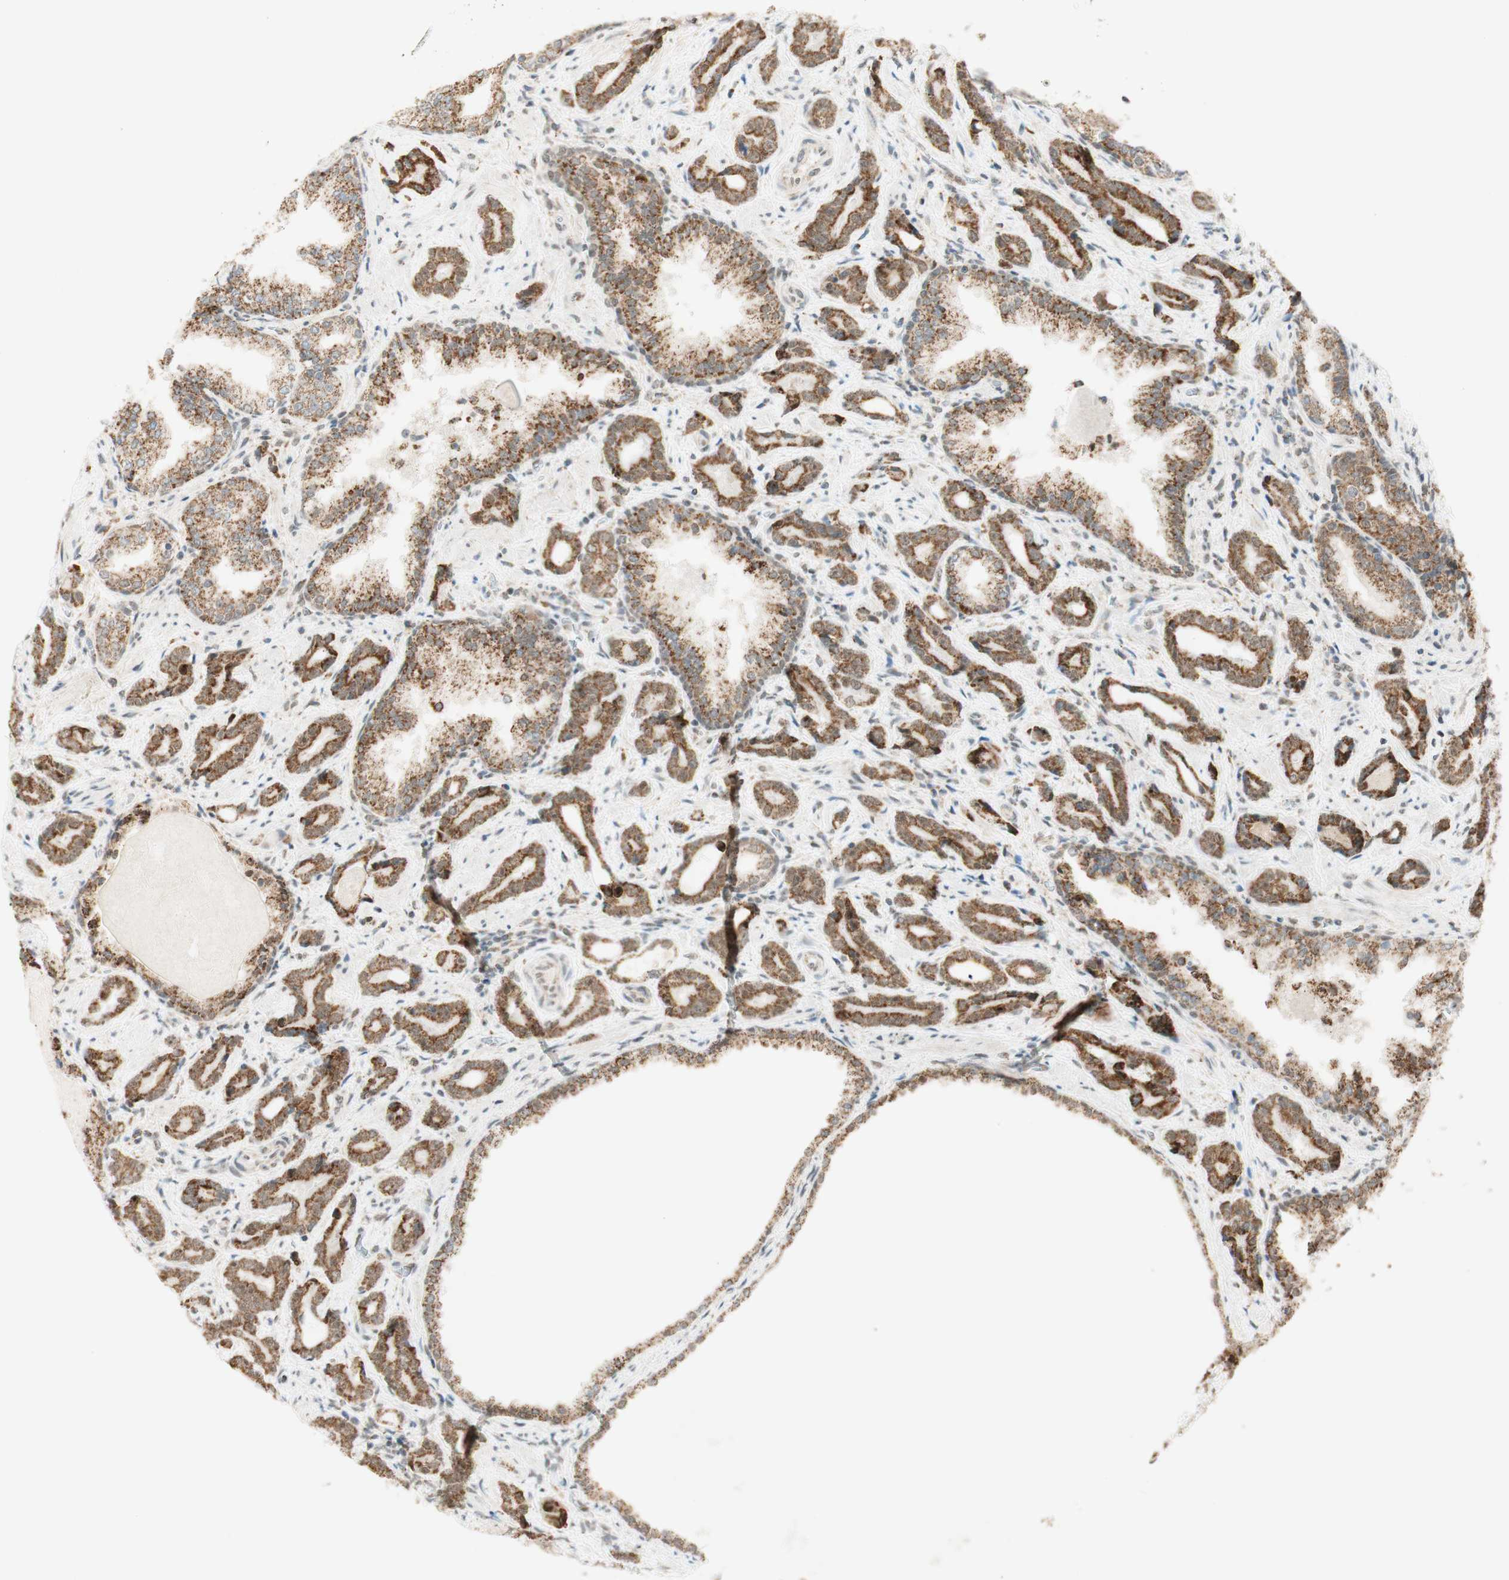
{"staining": {"intensity": "strong", "quantity": ">75%", "location": "cytoplasmic/membranous,nuclear"}, "tissue": "prostate cancer", "cell_type": "Tumor cells", "image_type": "cancer", "snomed": [{"axis": "morphology", "description": "Adenocarcinoma, Low grade"}, {"axis": "topography", "description": "Prostate"}], "caption": "This is an image of immunohistochemistry (IHC) staining of prostate adenocarcinoma (low-grade), which shows strong positivity in the cytoplasmic/membranous and nuclear of tumor cells.", "gene": "ZNF782", "patient": {"sex": "male", "age": 60}}